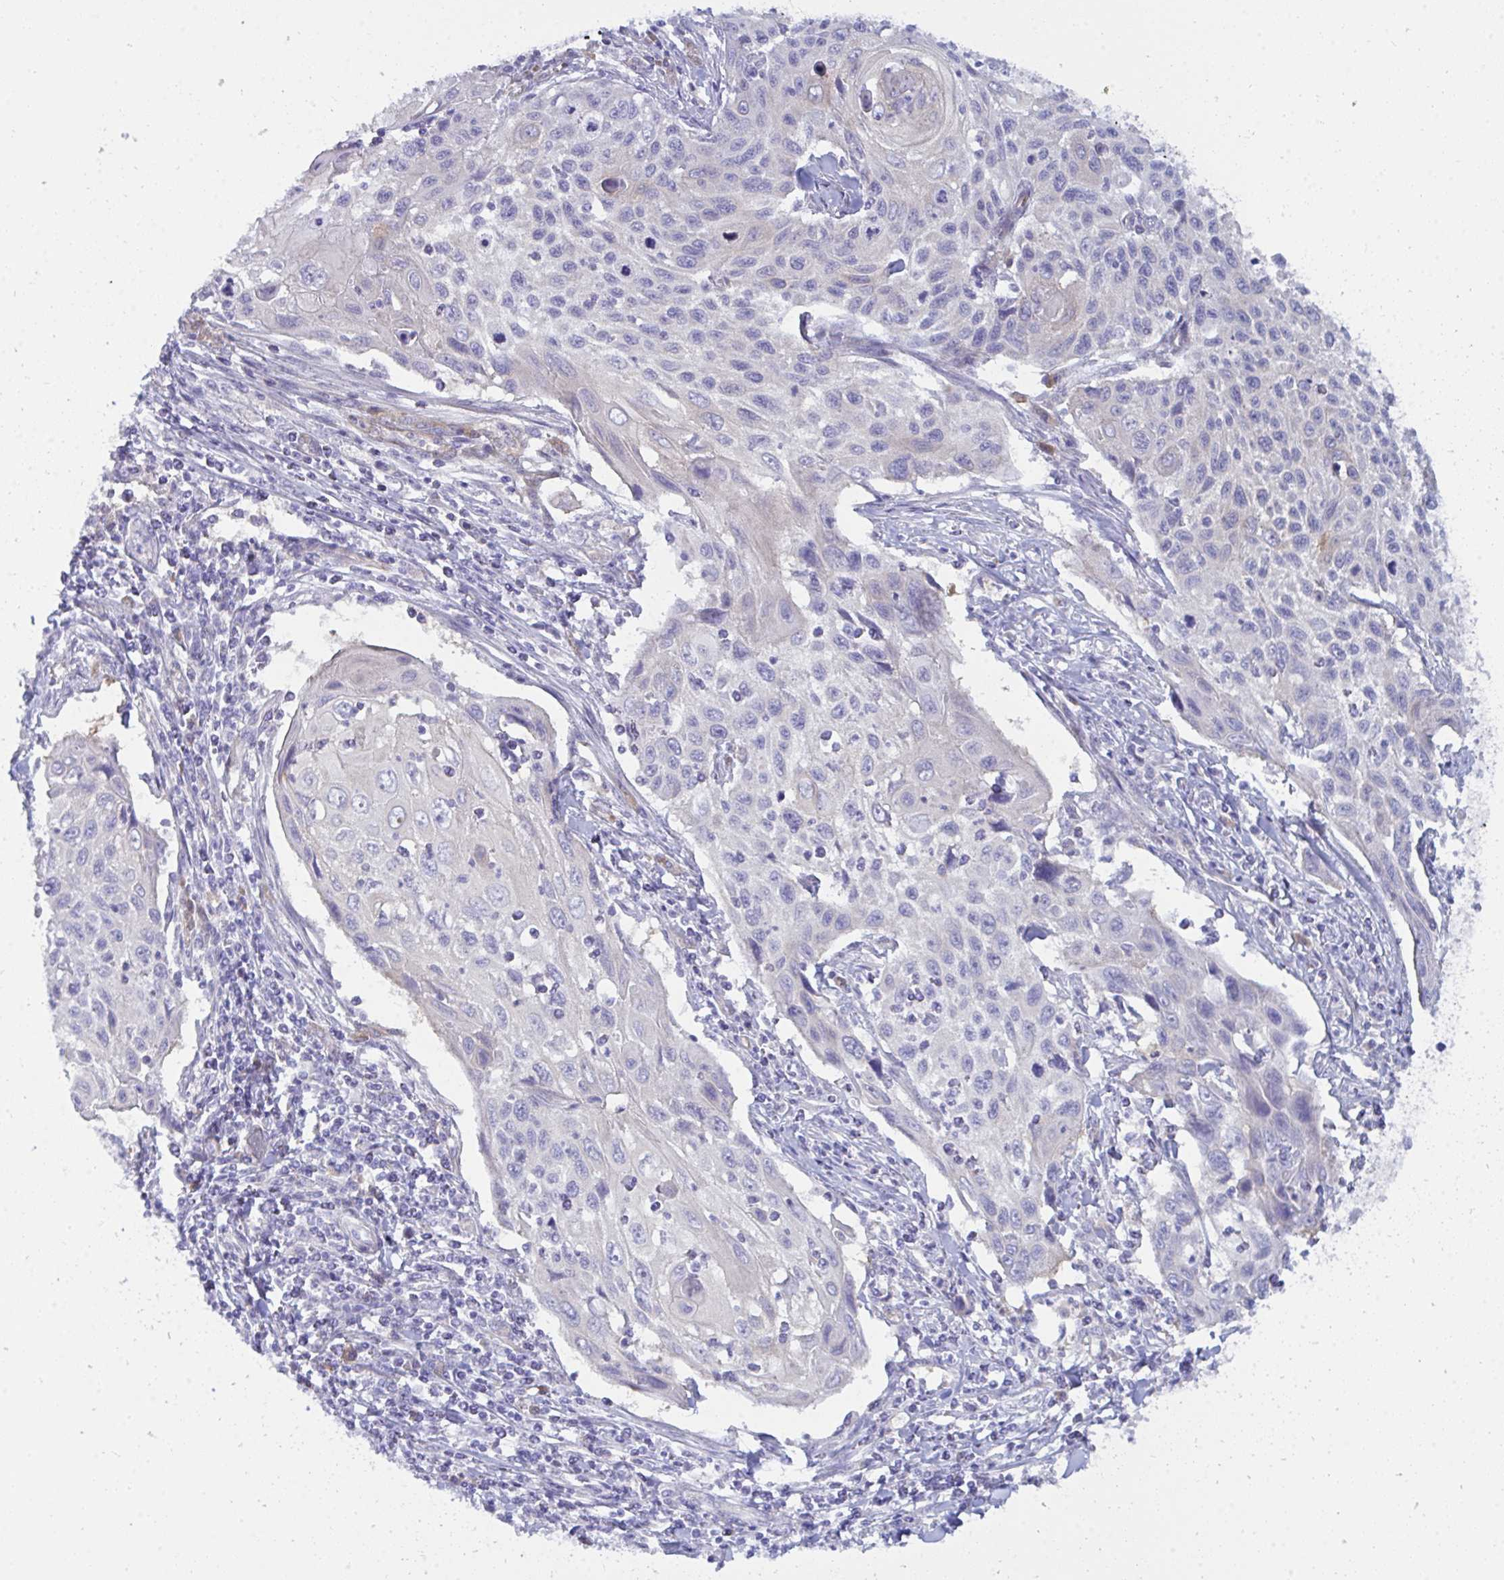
{"staining": {"intensity": "negative", "quantity": "none", "location": "none"}, "tissue": "cervical cancer", "cell_type": "Tumor cells", "image_type": "cancer", "snomed": [{"axis": "morphology", "description": "Squamous cell carcinoma, NOS"}, {"axis": "topography", "description": "Cervix"}], "caption": "High magnification brightfield microscopy of cervical cancer stained with DAB (brown) and counterstained with hematoxylin (blue): tumor cells show no significant positivity. (DAB (3,3'-diaminobenzidine) immunohistochemistry, high magnification).", "gene": "GAB1", "patient": {"sex": "female", "age": 70}}